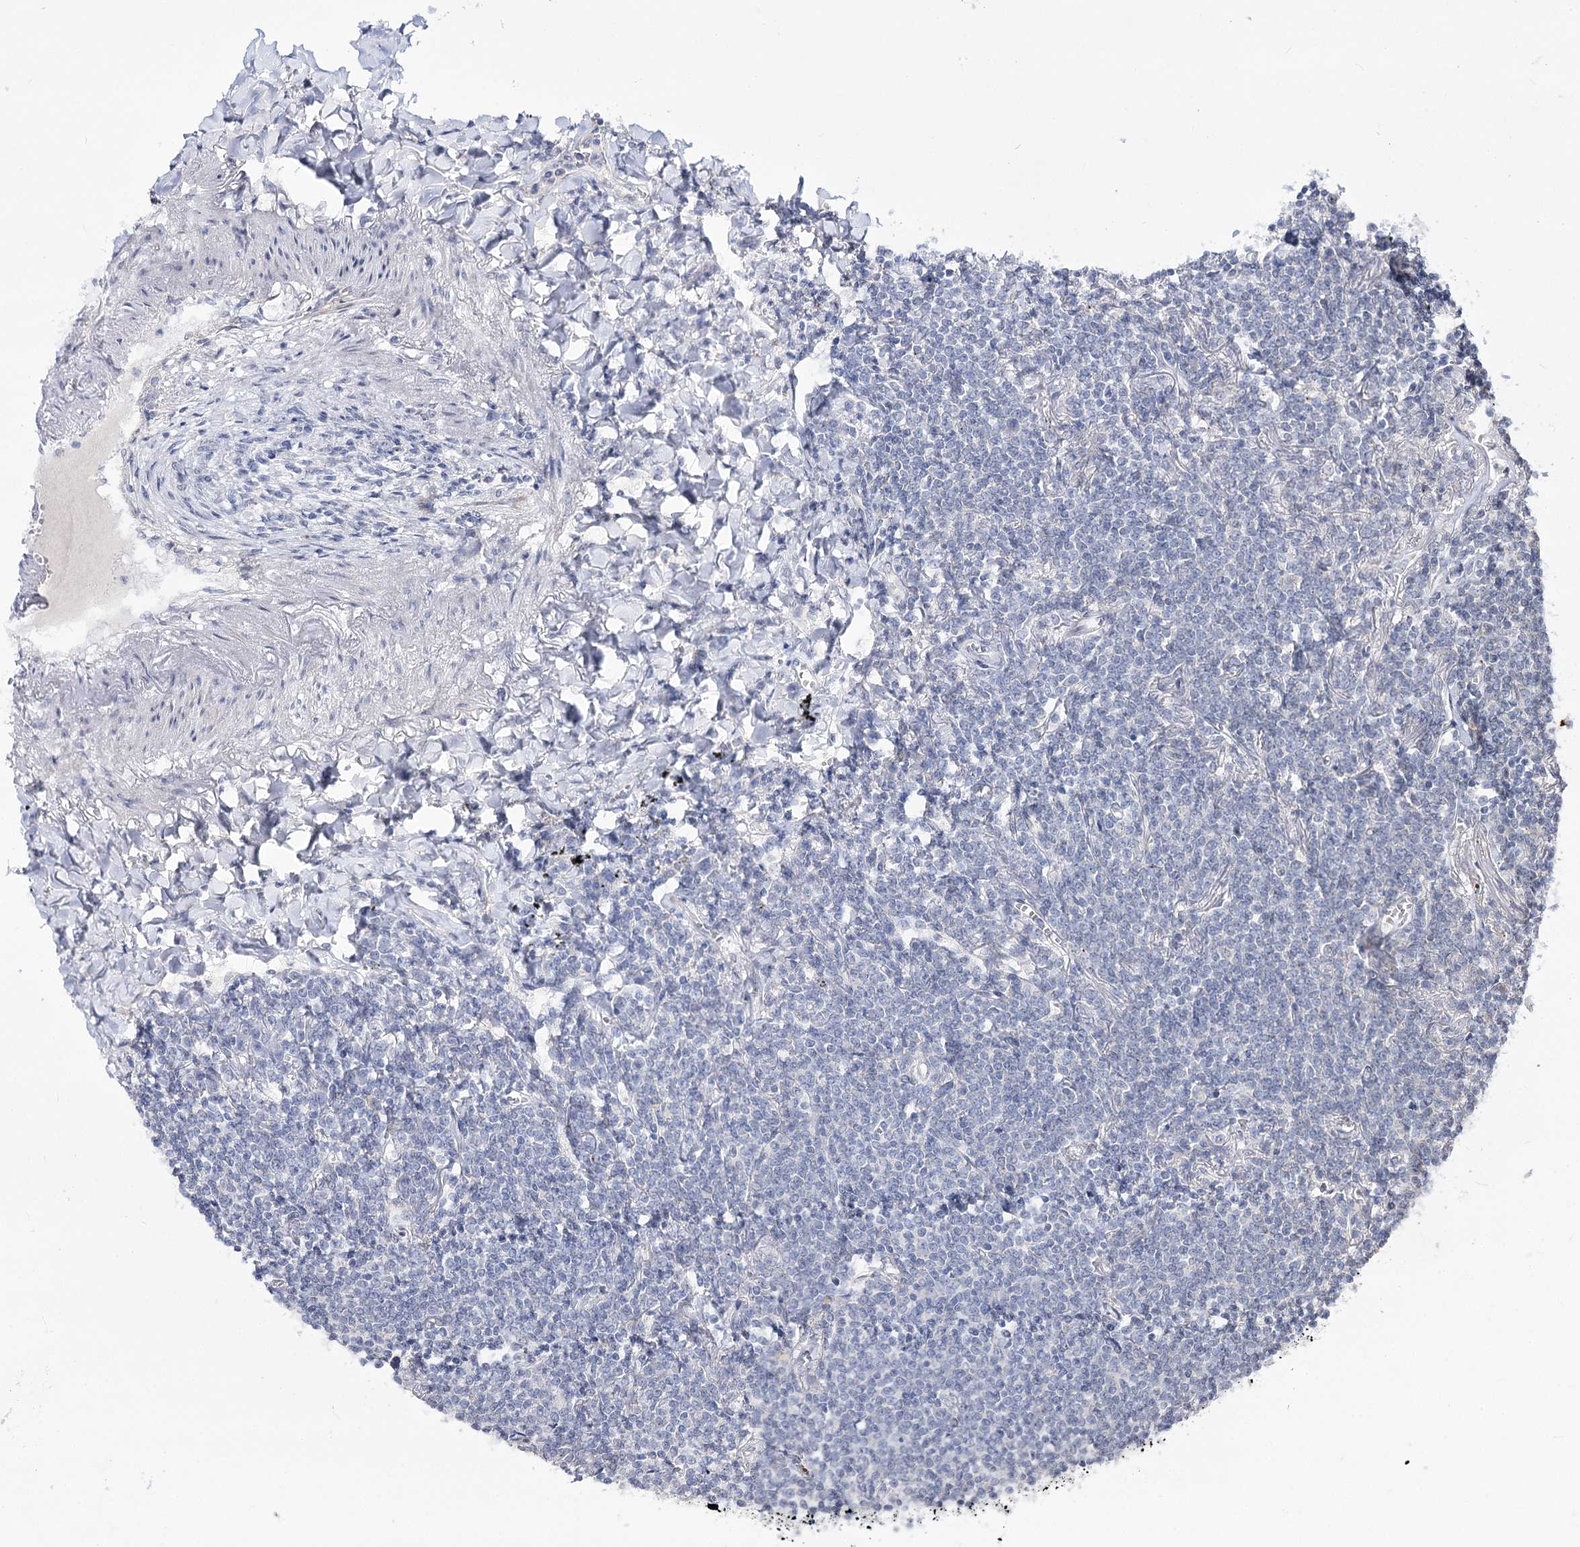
{"staining": {"intensity": "negative", "quantity": "none", "location": "none"}, "tissue": "lymphoma", "cell_type": "Tumor cells", "image_type": "cancer", "snomed": [{"axis": "morphology", "description": "Malignant lymphoma, non-Hodgkin's type, Low grade"}, {"axis": "topography", "description": "Lung"}], "caption": "Immunohistochemistry histopathology image of neoplastic tissue: low-grade malignant lymphoma, non-Hodgkin's type stained with DAB shows no significant protein positivity in tumor cells.", "gene": "ATP10B", "patient": {"sex": "female", "age": 71}}